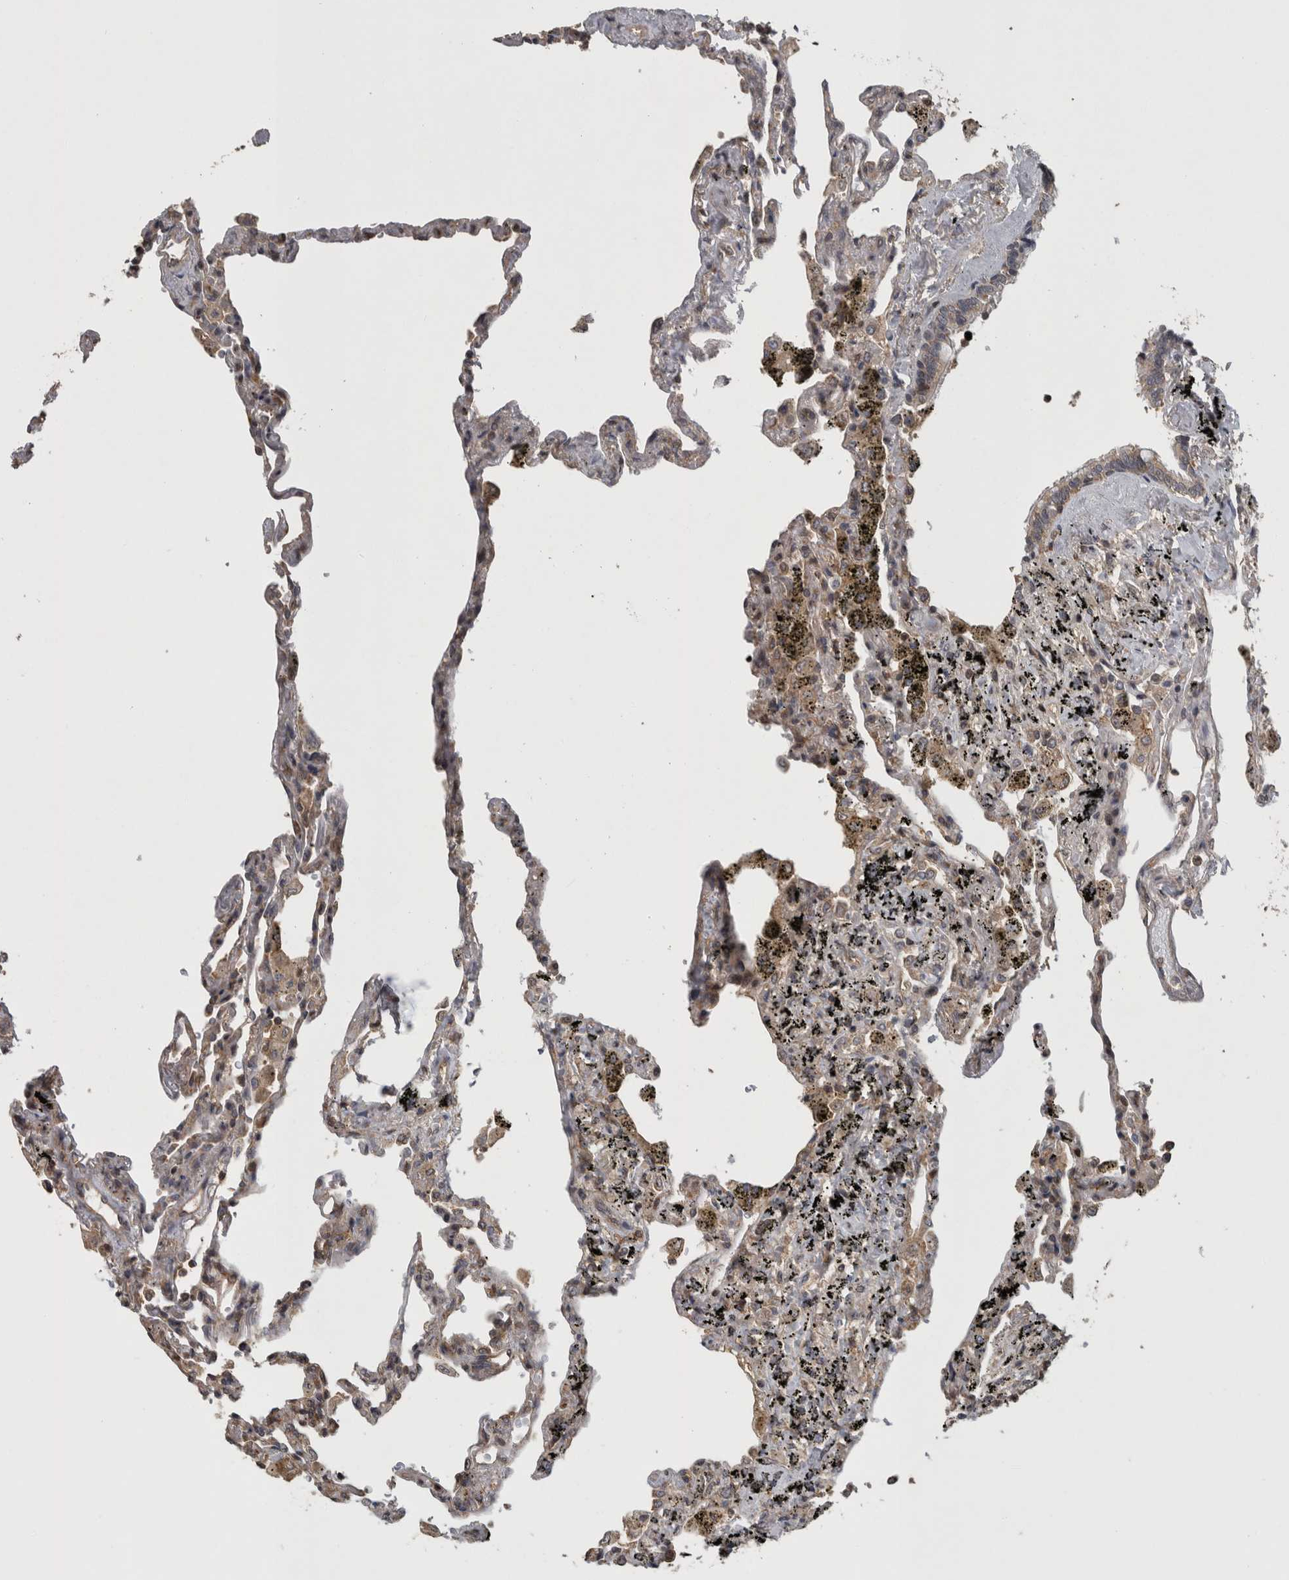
{"staining": {"intensity": "weak", "quantity": "<25%", "location": "cytoplasmic/membranous"}, "tissue": "lung", "cell_type": "Alveolar cells", "image_type": "normal", "snomed": [{"axis": "morphology", "description": "Normal tissue, NOS"}, {"axis": "topography", "description": "Lung"}], "caption": "IHC photomicrograph of benign lung: human lung stained with DAB displays no significant protein staining in alveolar cells. The staining was performed using DAB (3,3'-diaminobenzidine) to visualize the protein expression in brown, while the nuclei were stained in blue with hematoxylin (Magnification: 20x).", "gene": "ATXN2", "patient": {"sex": "male", "age": 59}}